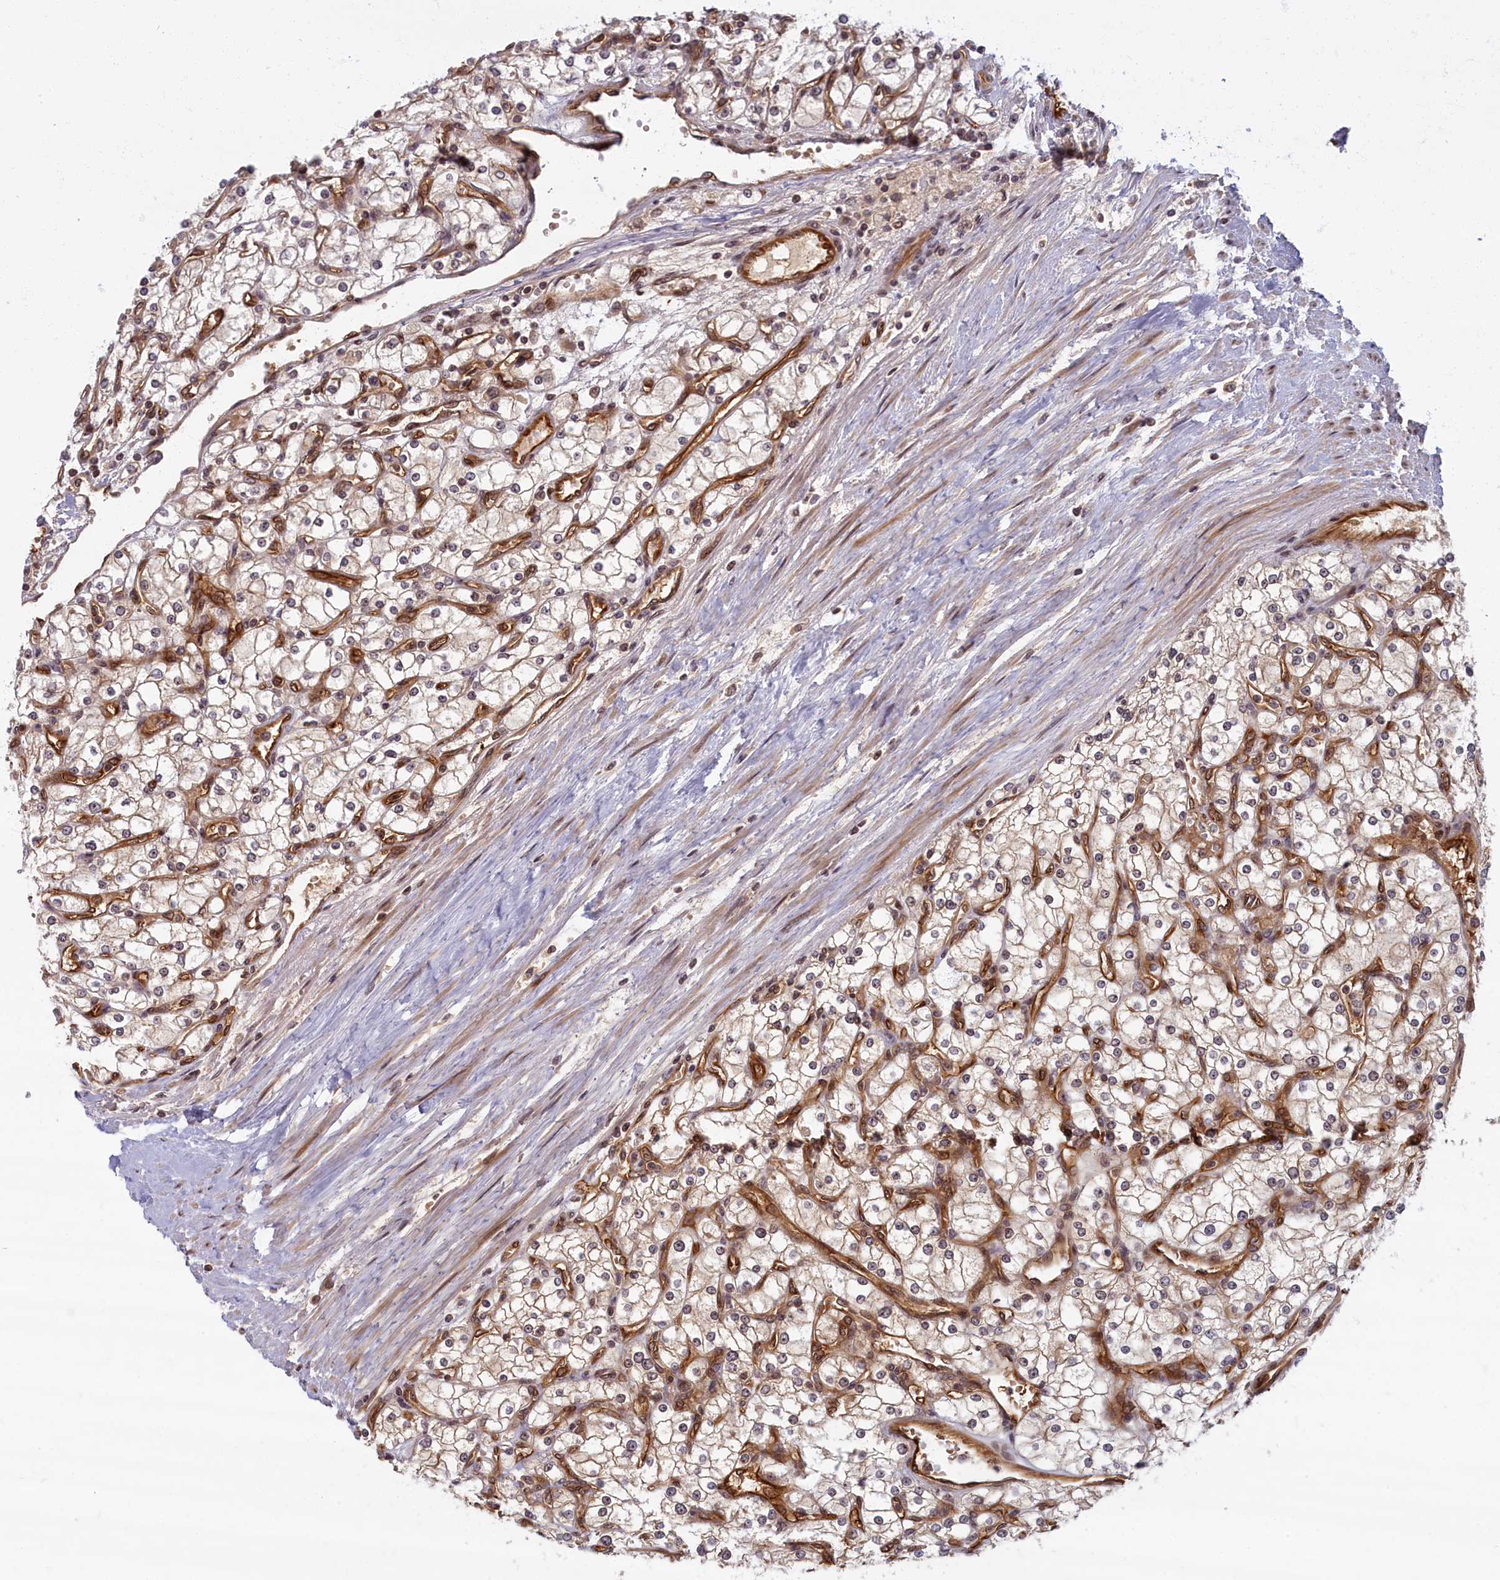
{"staining": {"intensity": "weak", "quantity": "25%-75%", "location": "cytoplasmic/membranous,nuclear"}, "tissue": "renal cancer", "cell_type": "Tumor cells", "image_type": "cancer", "snomed": [{"axis": "morphology", "description": "Adenocarcinoma, NOS"}, {"axis": "topography", "description": "Kidney"}], "caption": "Renal cancer stained for a protein displays weak cytoplasmic/membranous and nuclear positivity in tumor cells. (brown staining indicates protein expression, while blue staining denotes nuclei).", "gene": "SNRK", "patient": {"sex": "male", "age": 80}}